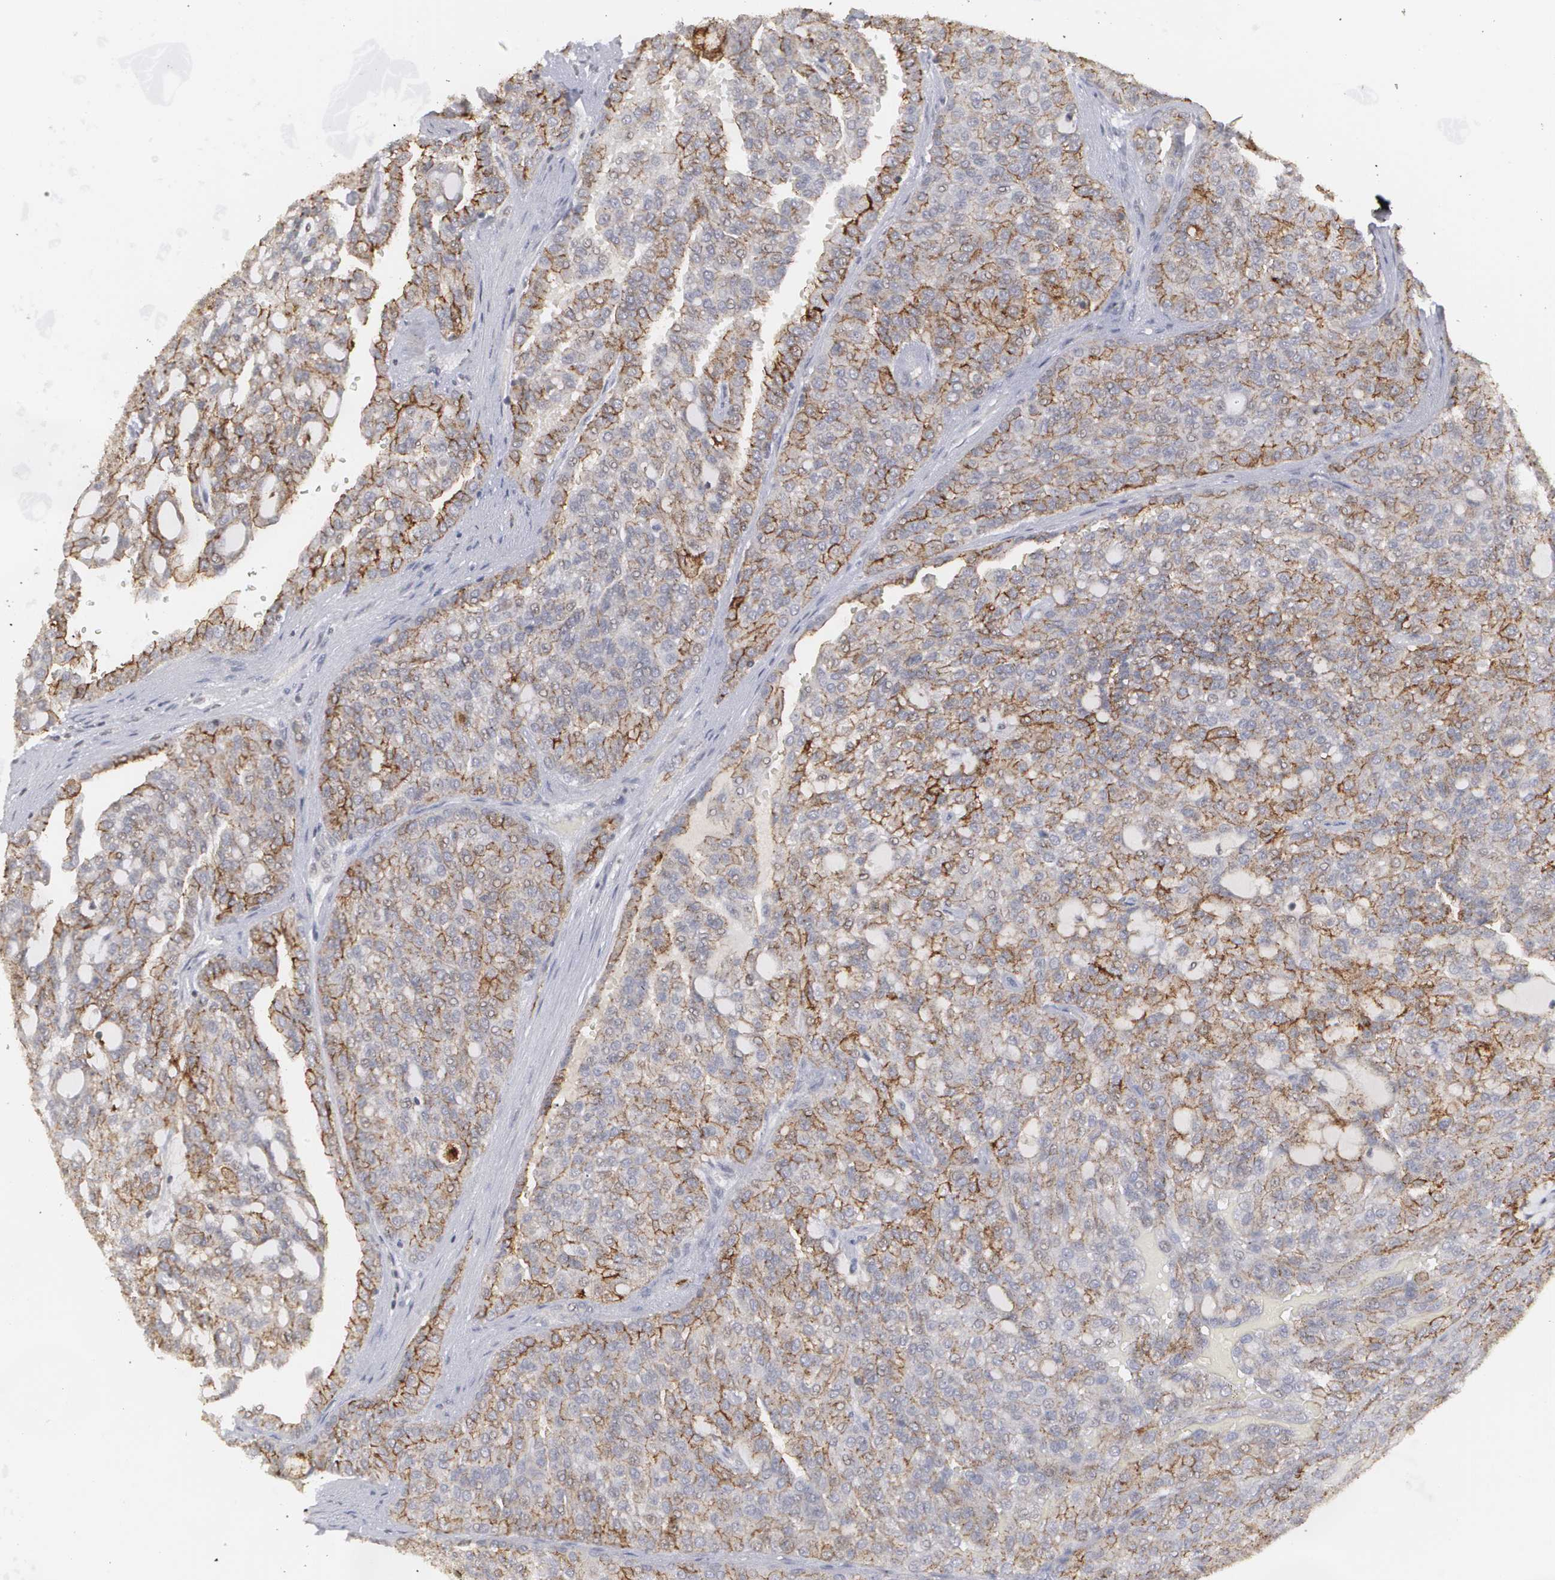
{"staining": {"intensity": "weak", "quantity": "<25%", "location": "cytoplasmic/membranous"}, "tissue": "renal cancer", "cell_type": "Tumor cells", "image_type": "cancer", "snomed": [{"axis": "morphology", "description": "Adenocarcinoma, NOS"}, {"axis": "topography", "description": "Kidney"}], "caption": "IHC histopathology image of neoplastic tissue: adenocarcinoma (renal) stained with DAB demonstrates no significant protein positivity in tumor cells. (Immunohistochemistry (ihc), brightfield microscopy, high magnification).", "gene": "CLDN2", "patient": {"sex": "male", "age": 63}}